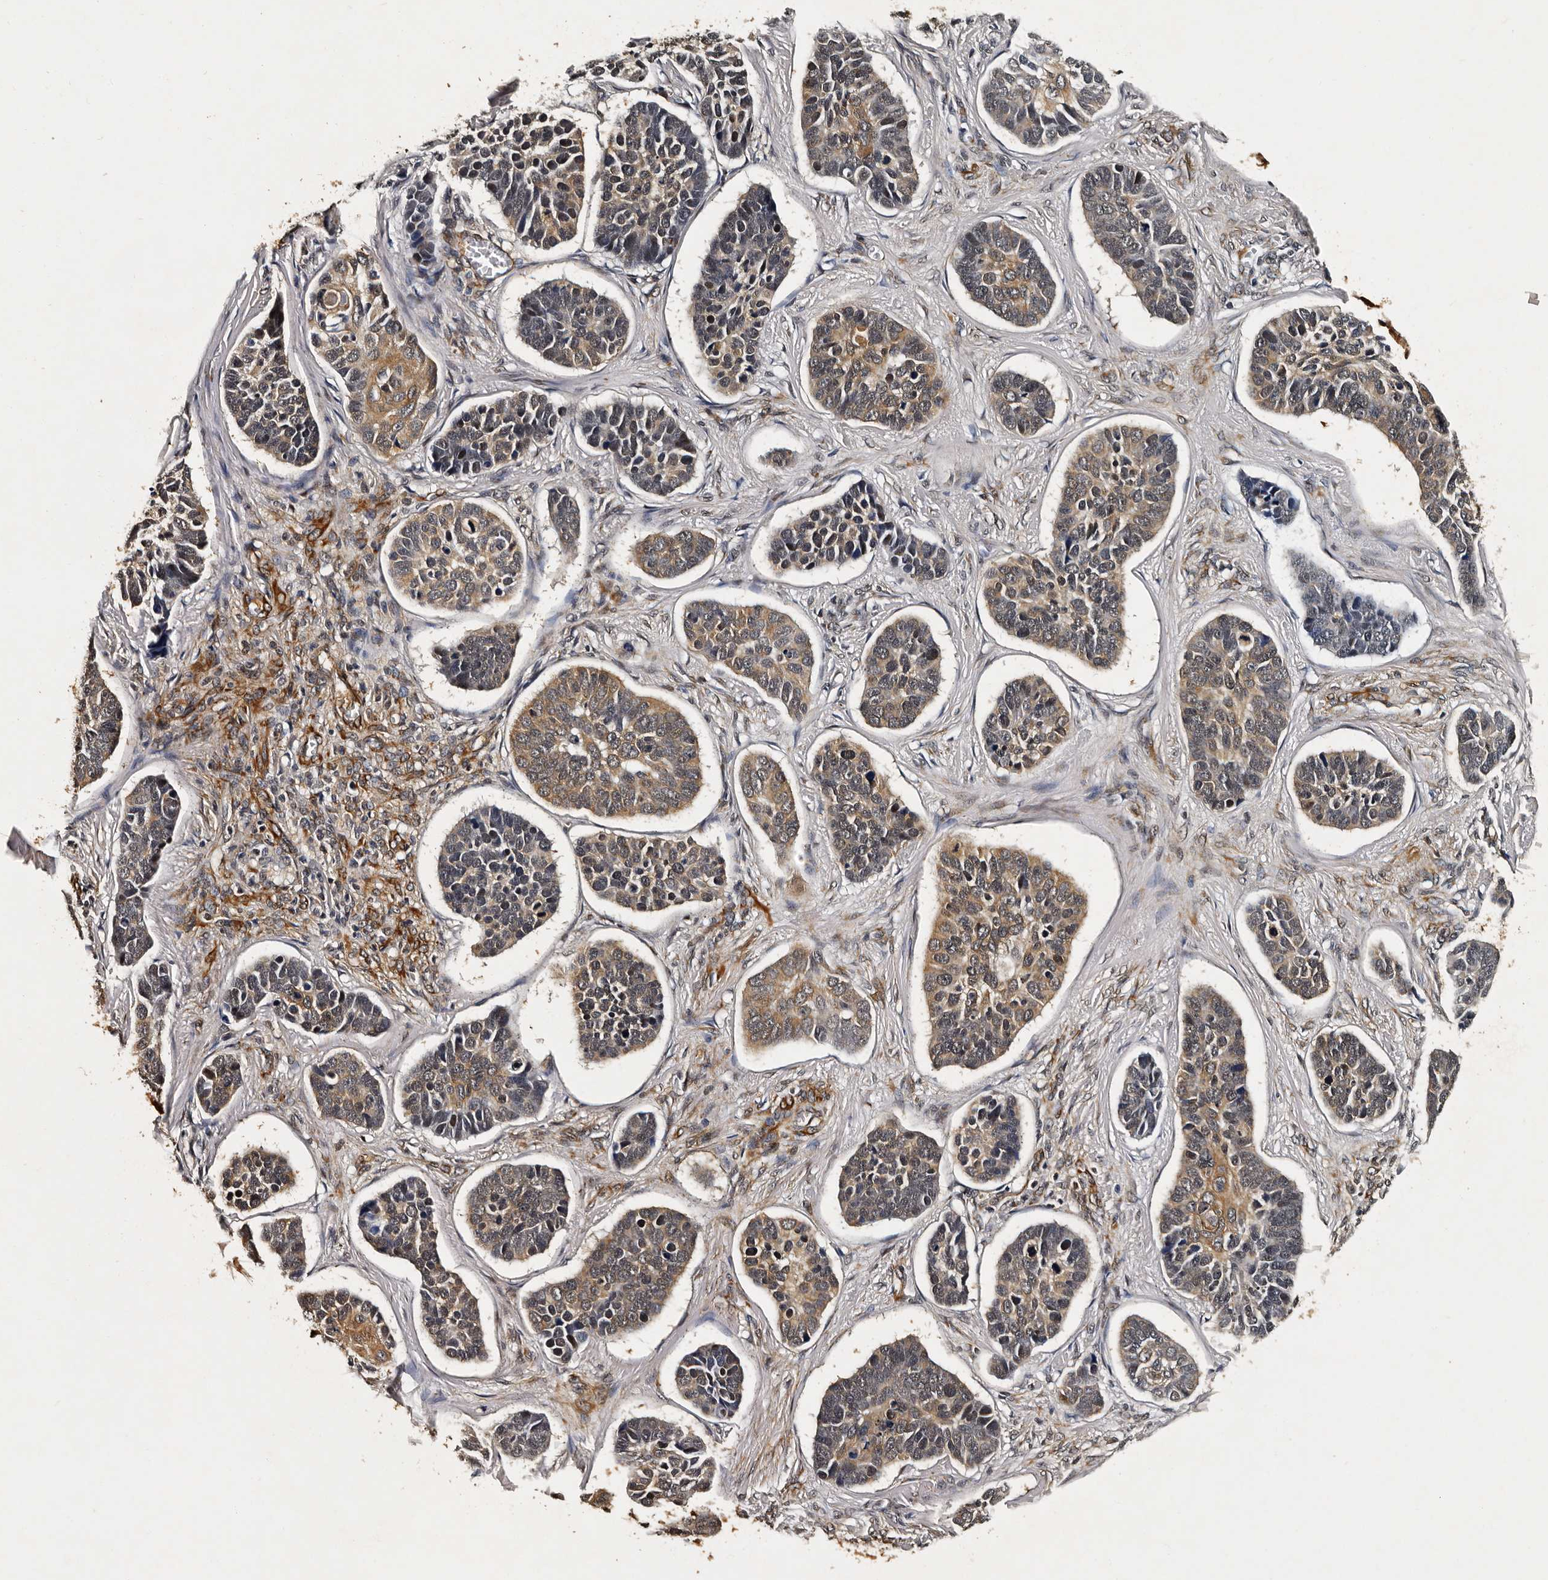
{"staining": {"intensity": "moderate", "quantity": "<25%", "location": "cytoplasmic/membranous"}, "tissue": "skin cancer", "cell_type": "Tumor cells", "image_type": "cancer", "snomed": [{"axis": "morphology", "description": "Basal cell carcinoma"}, {"axis": "topography", "description": "Skin"}], "caption": "Human basal cell carcinoma (skin) stained with a protein marker exhibits moderate staining in tumor cells.", "gene": "CPNE3", "patient": {"sex": "male", "age": 62}}